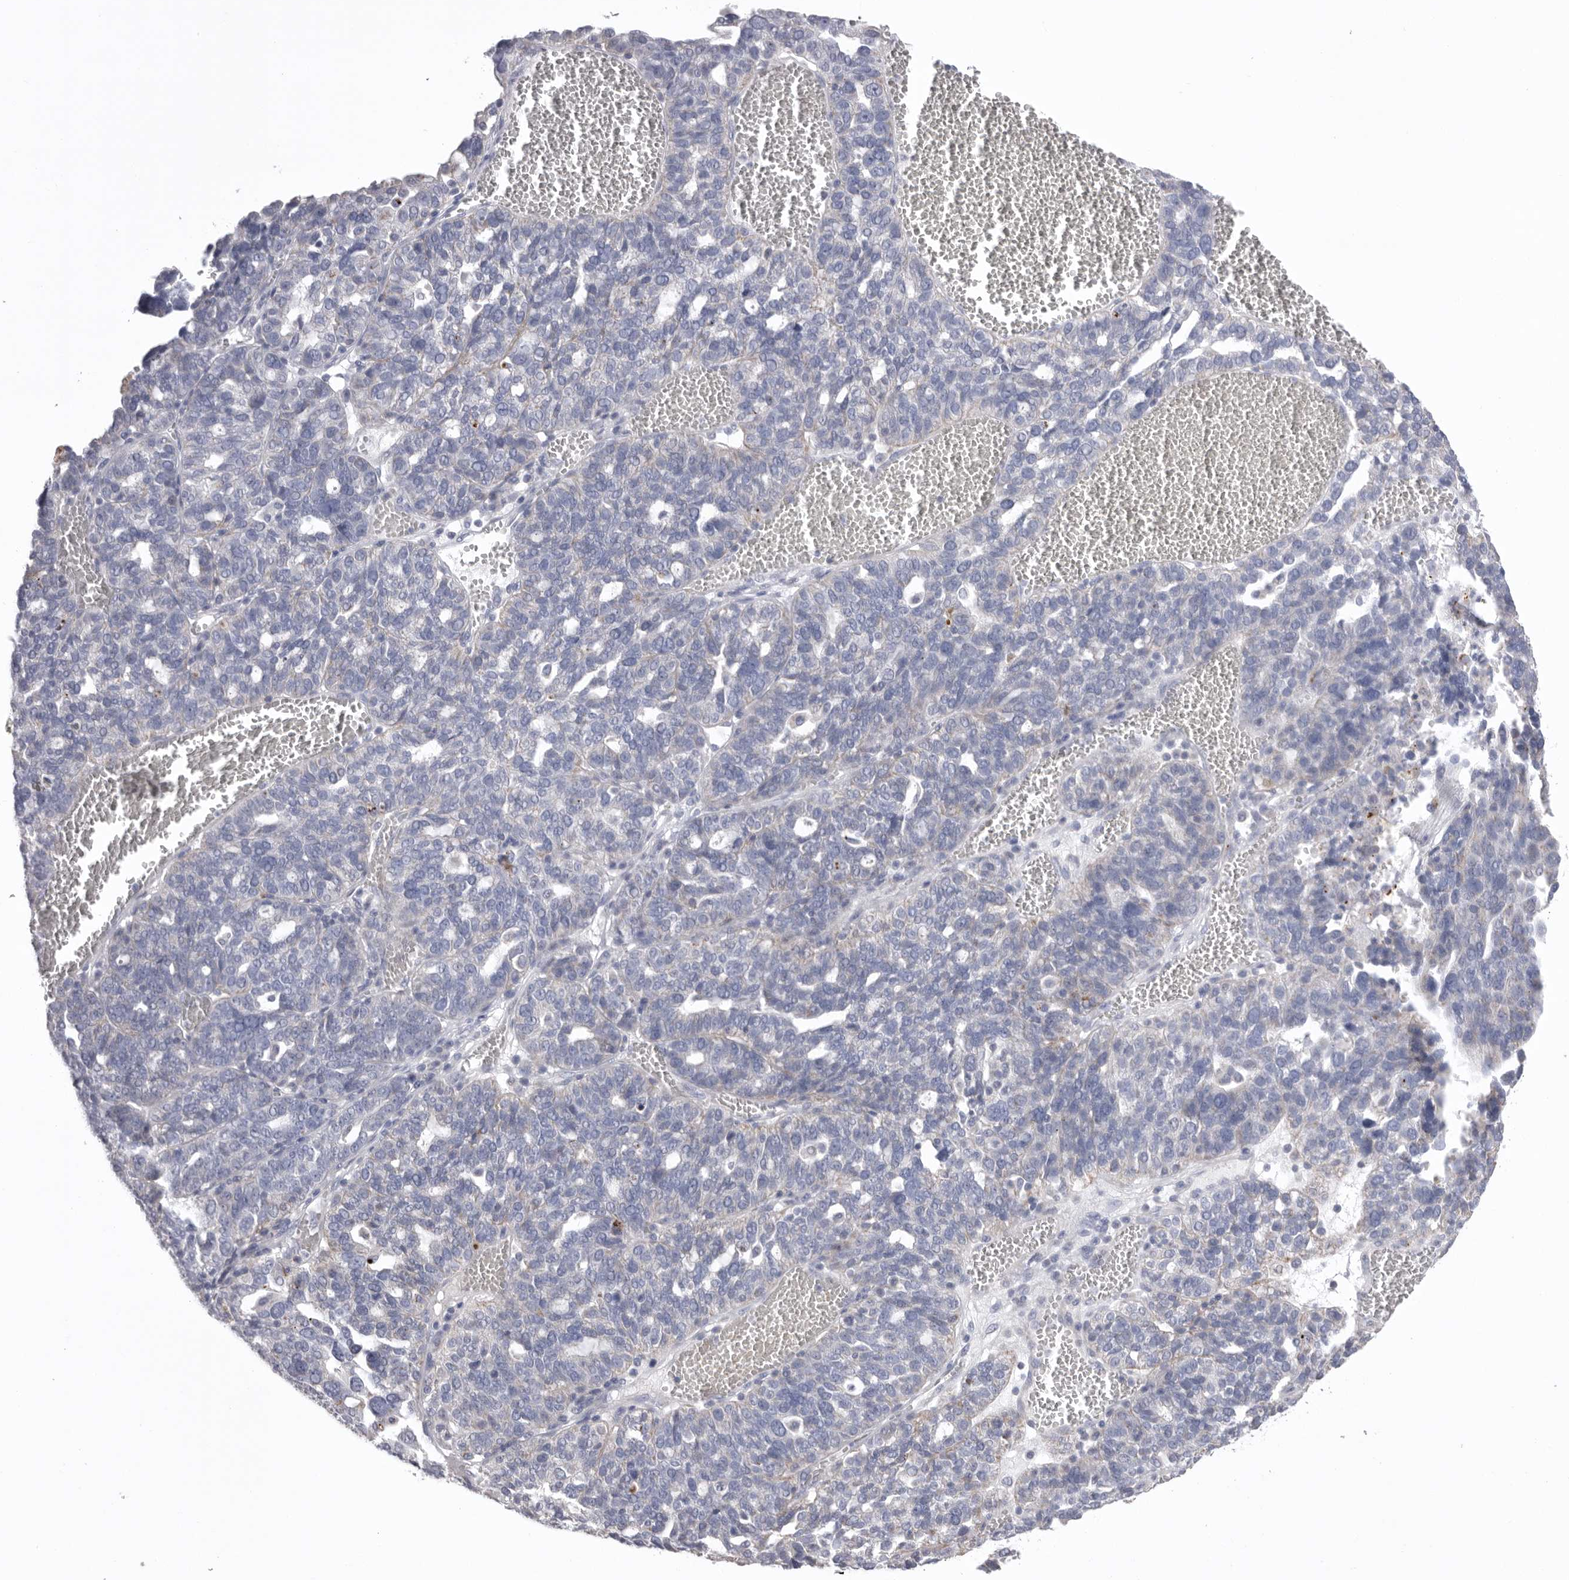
{"staining": {"intensity": "negative", "quantity": "none", "location": "none"}, "tissue": "ovarian cancer", "cell_type": "Tumor cells", "image_type": "cancer", "snomed": [{"axis": "morphology", "description": "Cystadenocarcinoma, serous, NOS"}, {"axis": "topography", "description": "Ovary"}], "caption": "Histopathology image shows no protein staining in tumor cells of ovarian serous cystadenocarcinoma tissue.", "gene": "VDAC3", "patient": {"sex": "female", "age": 59}}